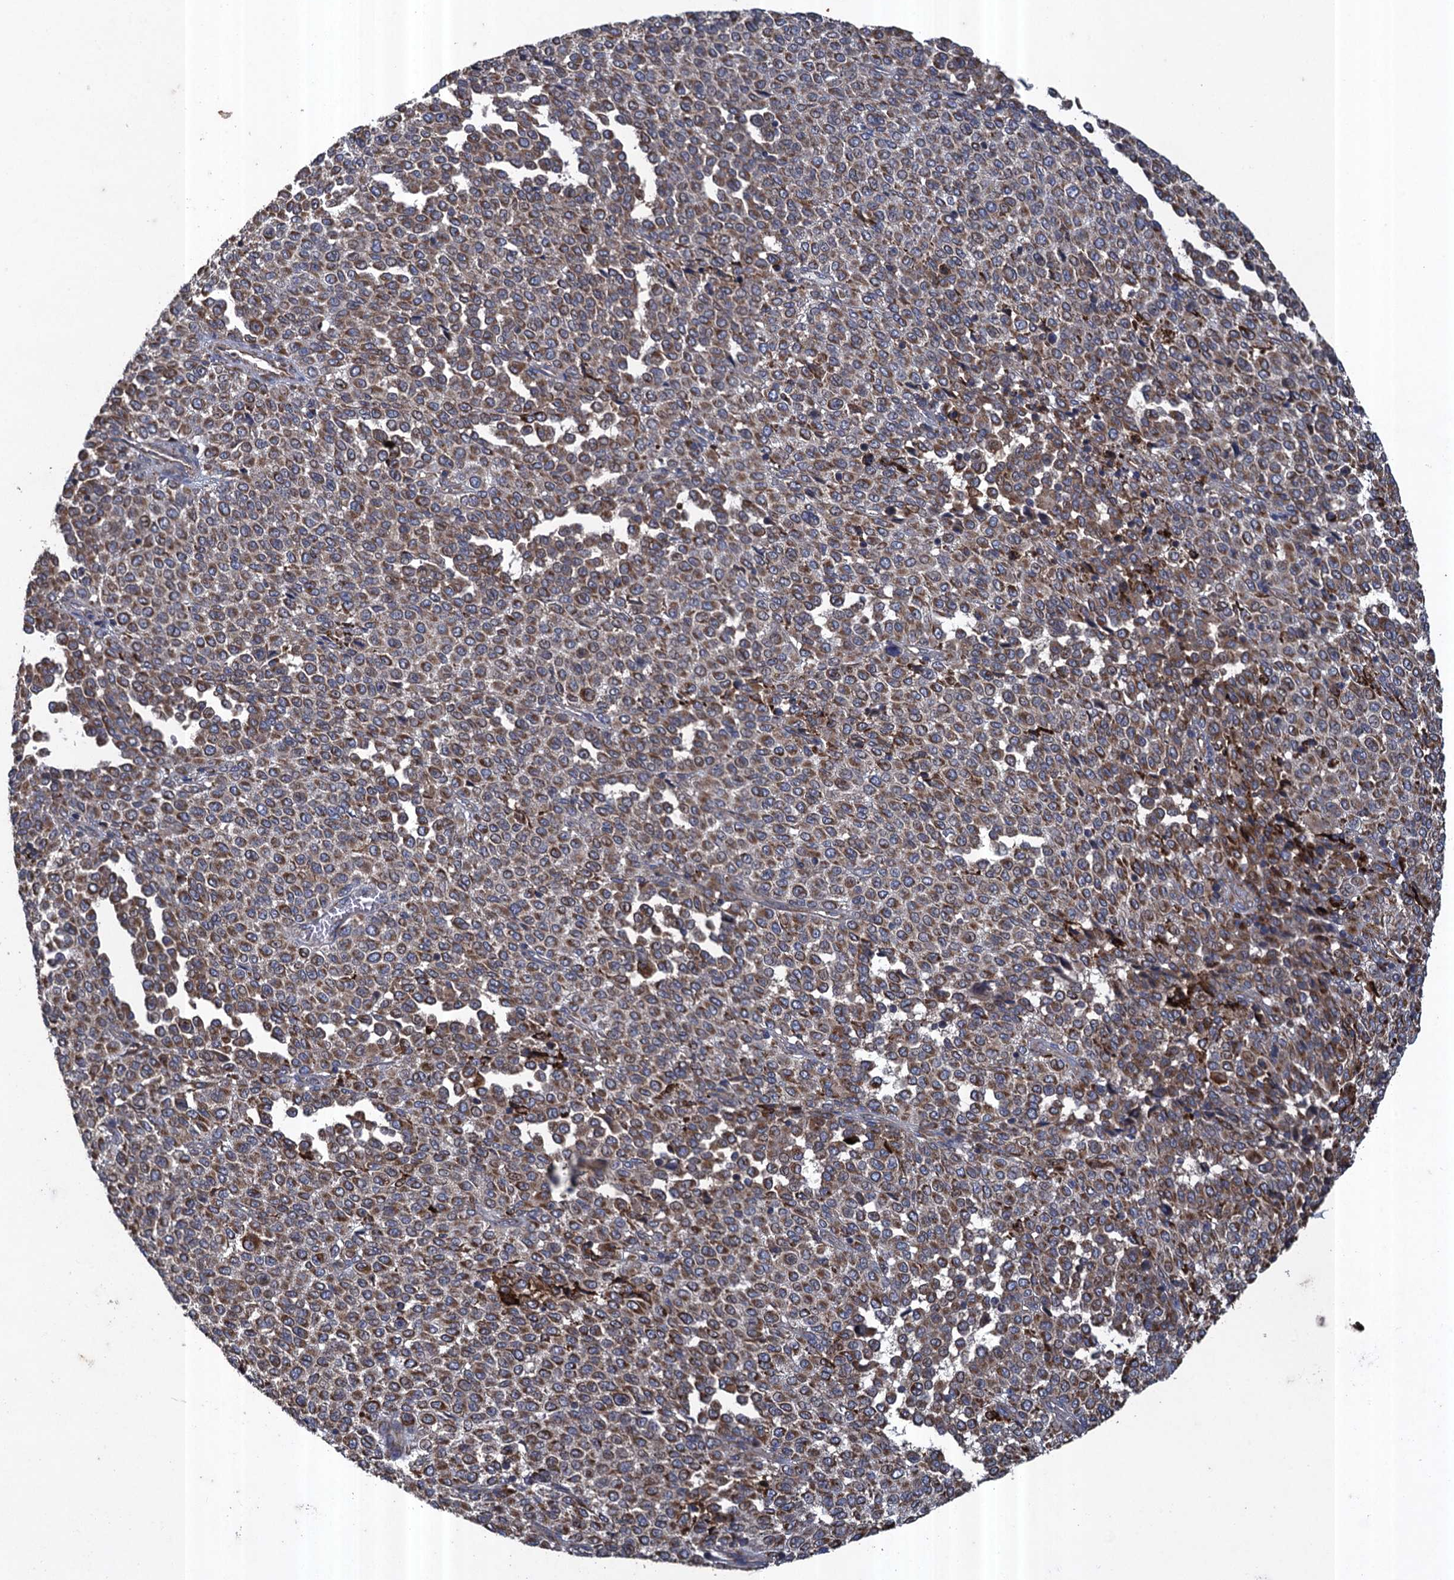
{"staining": {"intensity": "moderate", "quantity": ">75%", "location": "cytoplasmic/membranous"}, "tissue": "melanoma", "cell_type": "Tumor cells", "image_type": "cancer", "snomed": [{"axis": "morphology", "description": "Malignant melanoma, Metastatic site"}, {"axis": "topography", "description": "Pancreas"}], "caption": "Malignant melanoma (metastatic site) tissue displays moderate cytoplasmic/membranous staining in approximately >75% of tumor cells, visualized by immunohistochemistry.", "gene": "TXNDC11", "patient": {"sex": "female", "age": 30}}